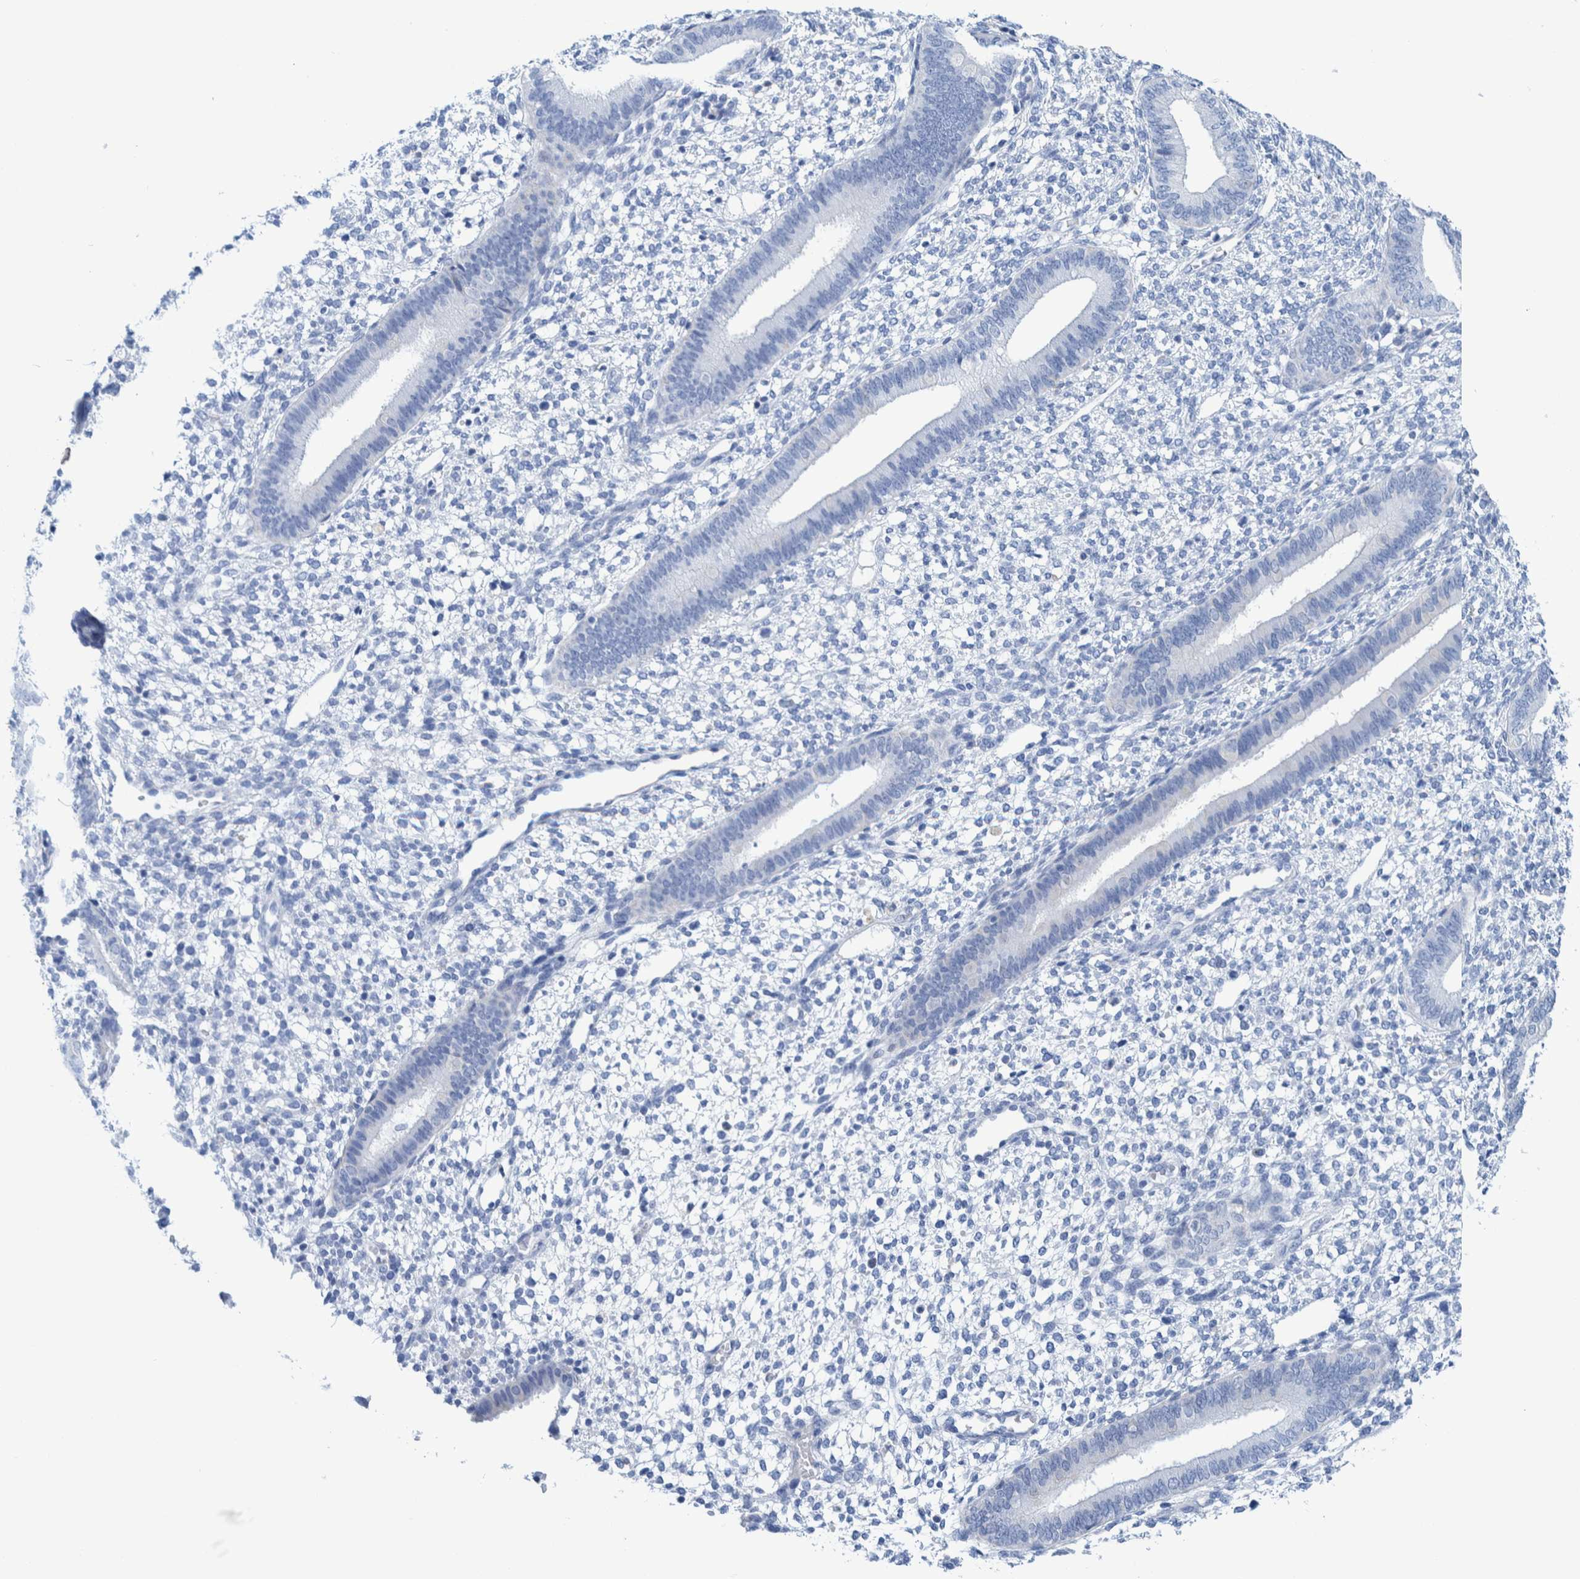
{"staining": {"intensity": "negative", "quantity": "none", "location": "none"}, "tissue": "endometrium", "cell_type": "Cells in endometrial stroma", "image_type": "normal", "snomed": [{"axis": "morphology", "description": "Normal tissue, NOS"}, {"axis": "topography", "description": "Endometrium"}], "caption": "Immunohistochemistry of unremarkable endometrium reveals no expression in cells in endometrial stroma. The staining is performed using DAB brown chromogen with nuclei counter-stained in using hematoxylin.", "gene": "KRT14", "patient": {"sex": "female", "age": 46}}